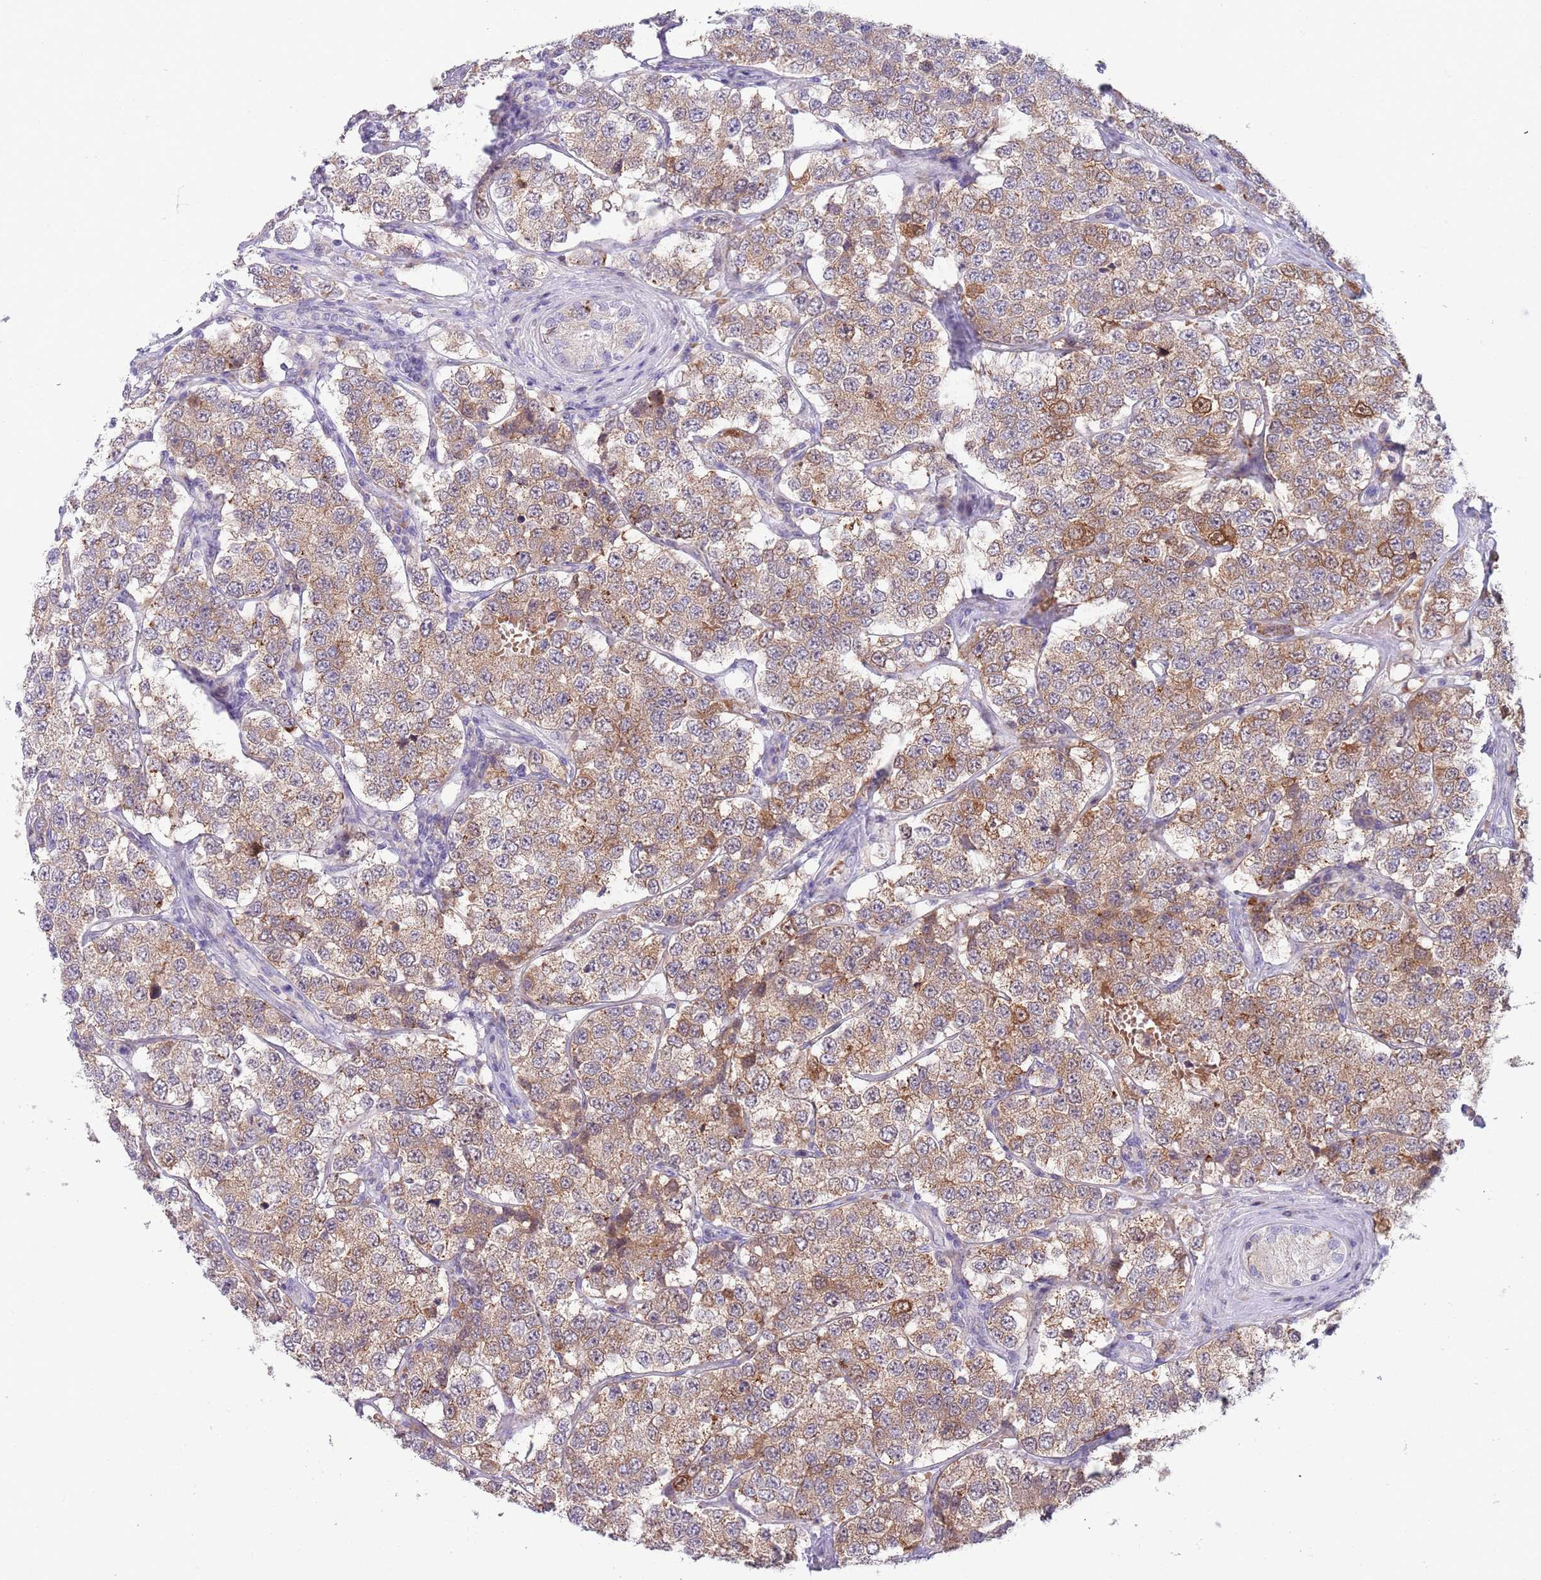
{"staining": {"intensity": "moderate", "quantity": ">75%", "location": "cytoplasmic/membranous"}, "tissue": "testis cancer", "cell_type": "Tumor cells", "image_type": "cancer", "snomed": [{"axis": "morphology", "description": "Seminoma, NOS"}, {"axis": "topography", "description": "Testis"}], "caption": "DAB immunohistochemical staining of human seminoma (testis) reveals moderate cytoplasmic/membranous protein positivity in approximately >75% of tumor cells.", "gene": "DDHD1", "patient": {"sex": "male", "age": 34}}